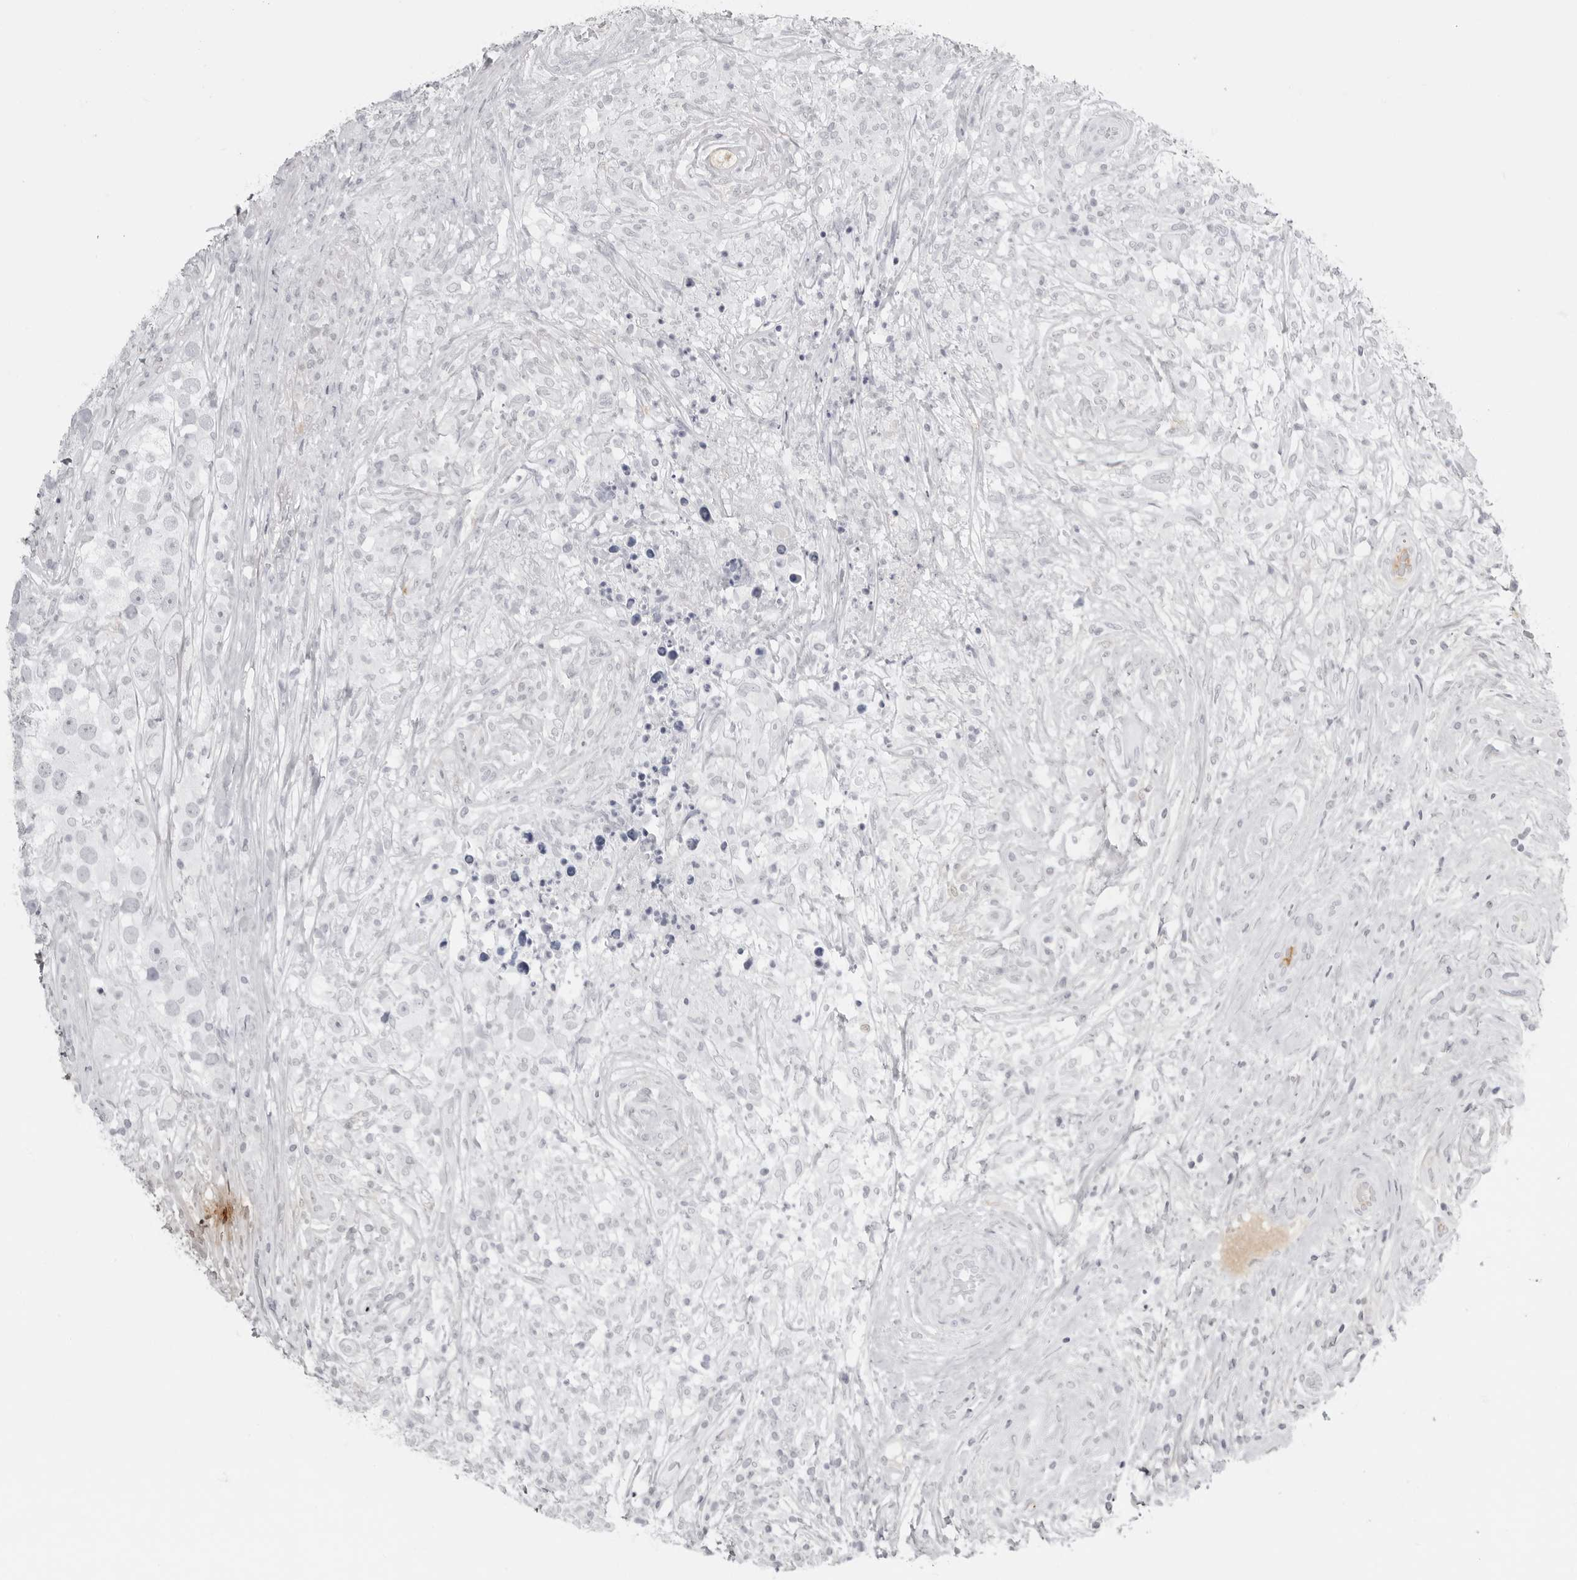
{"staining": {"intensity": "negative", "quantity": "none", "location": "none"}, "tissue": "testis cancer", "cell_type": "Tumor cells", "image_type": "cancer", "snomed": [{"axis": "morphology", "description": "Seminoma, NOS"}, {"axis": "topography", "description": "Testis"}], "caption": "A high-resolution histopathology image shows immunohistochemistry staining of seminoma (testis), which demonstrates no significant expression in tumor cells.", "gene": "SERPINF2", "patient": {"sex": "male", "age": 49}}